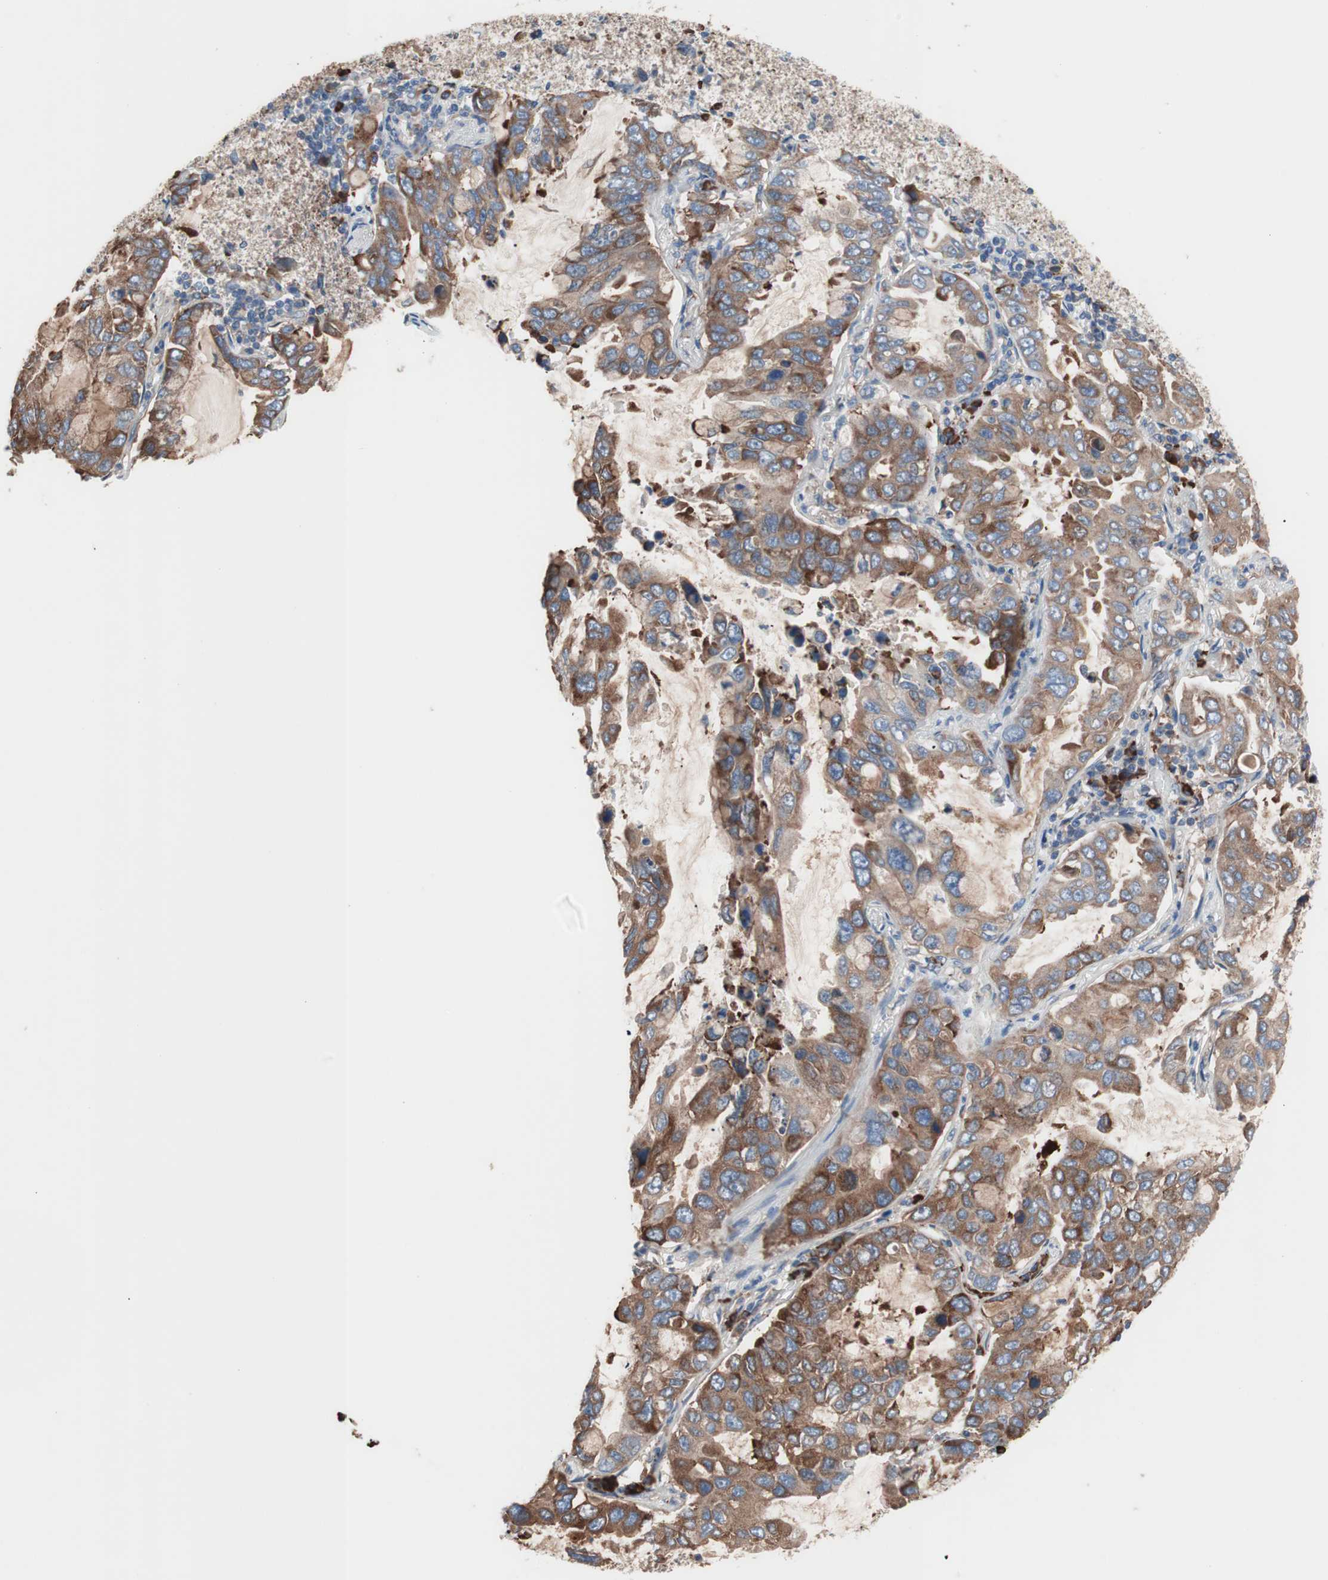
{"staining": {"intensity": "moderate", "quantity": ">75%", "location": "cytoplasmic/membranous"}, "tissue": "lung cancer", "cell_type": "Tumor cells", "image_type": "cancer", "snomed": [{"axis": "morphology", "description": "Adenocarcinoma, NOS"}, {"axis": "topography", "description": "Lung"}], "caption": "This micrograph reveals lung cancer stained with immunohistochemistry to label a protein in brown. The cytoplasmic/membranous of tumor cells show moderate positivity for the protein. Nuclei are counter-stained blue.", "gene": "SLC27A4", "patient": {"sex": "male", "age": 64}}